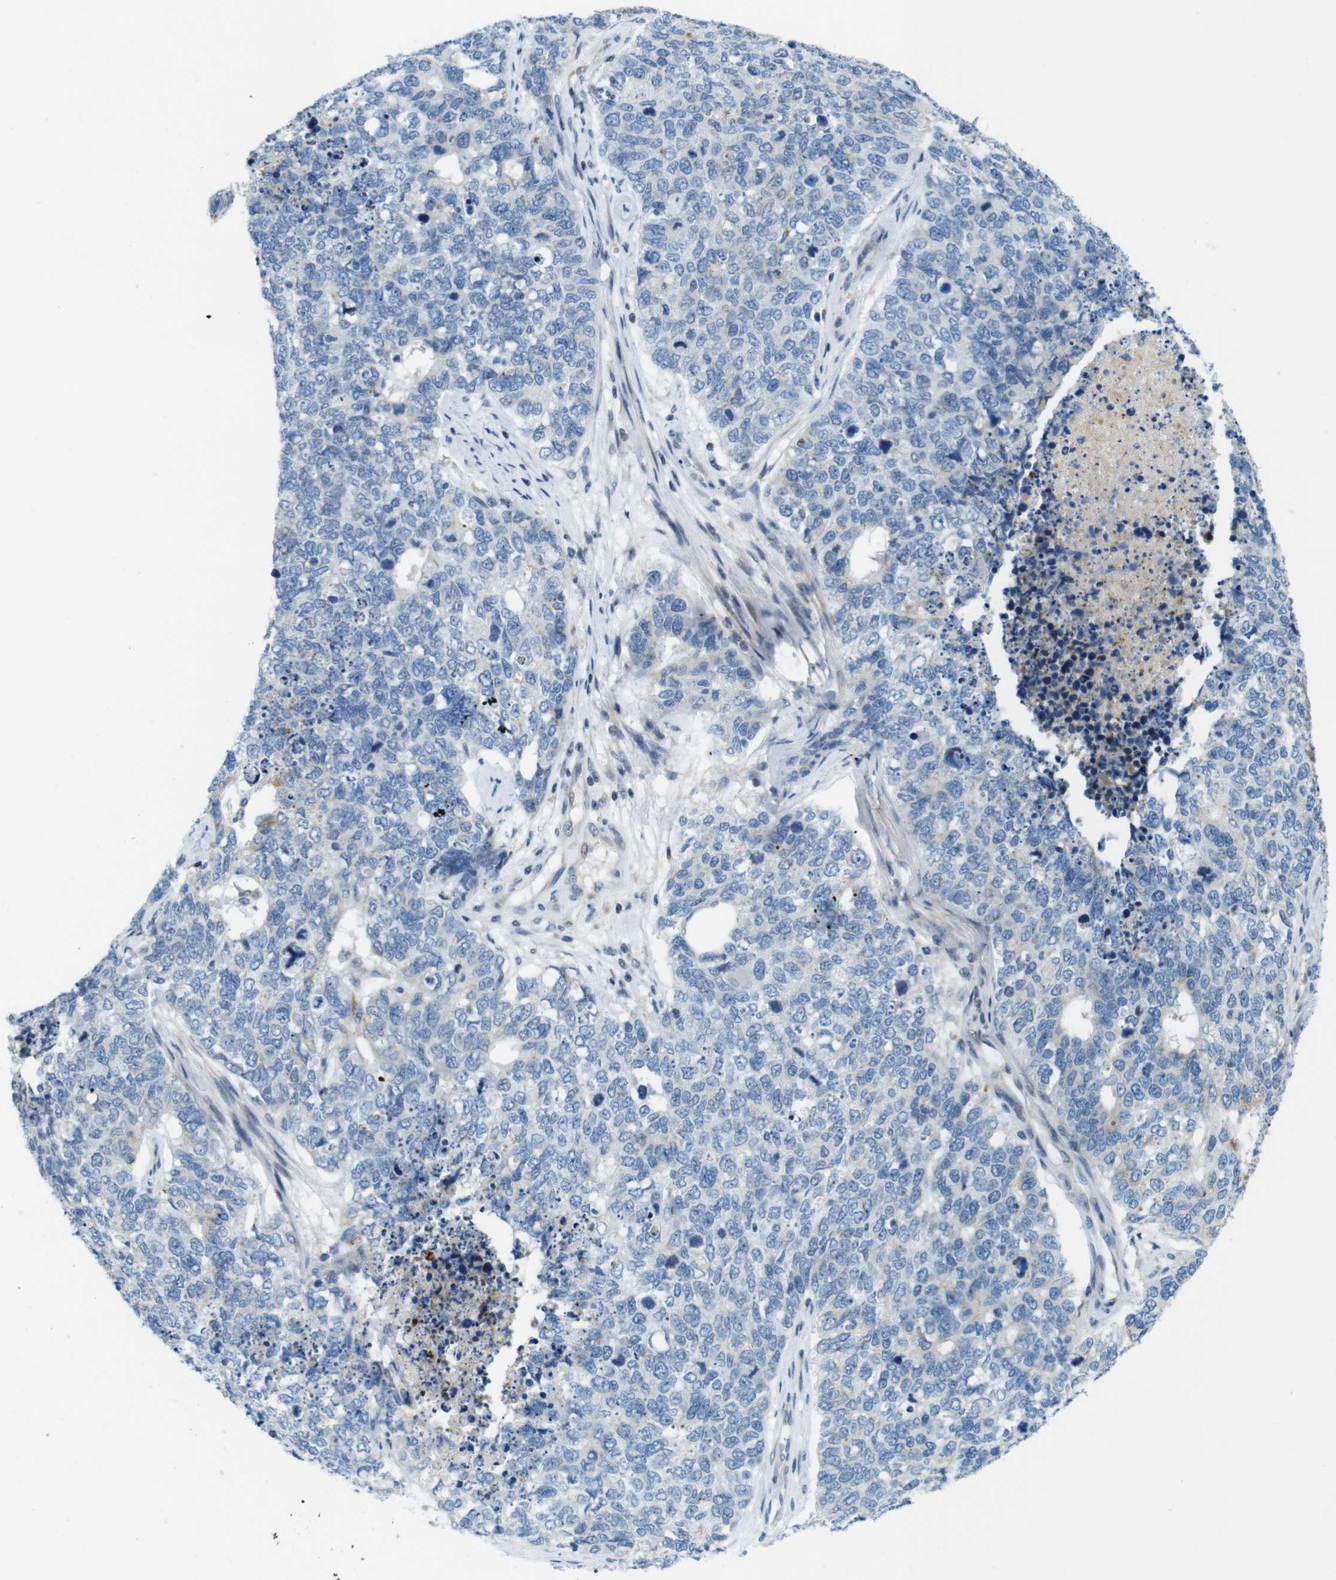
{"staining": {"intensity": "negative", "quantity": "none", "location": "none"}, "tissue": "cervical cancer", "cell_type": "Tumor cells", "image_type": "cancer", "snomed": [{"axis": "morphology", "description": "Squamous cell carcinoma, NOS"}, {"axis": "topography", "description": "Cervix"}], "caption": "This is a histopathology image of IHC staining of cervical squamous cell carcinoma, which shows no staining in tumor cells.", "gene": "ZDHHC3", "patient": {"sex": "female", "age": 63}}